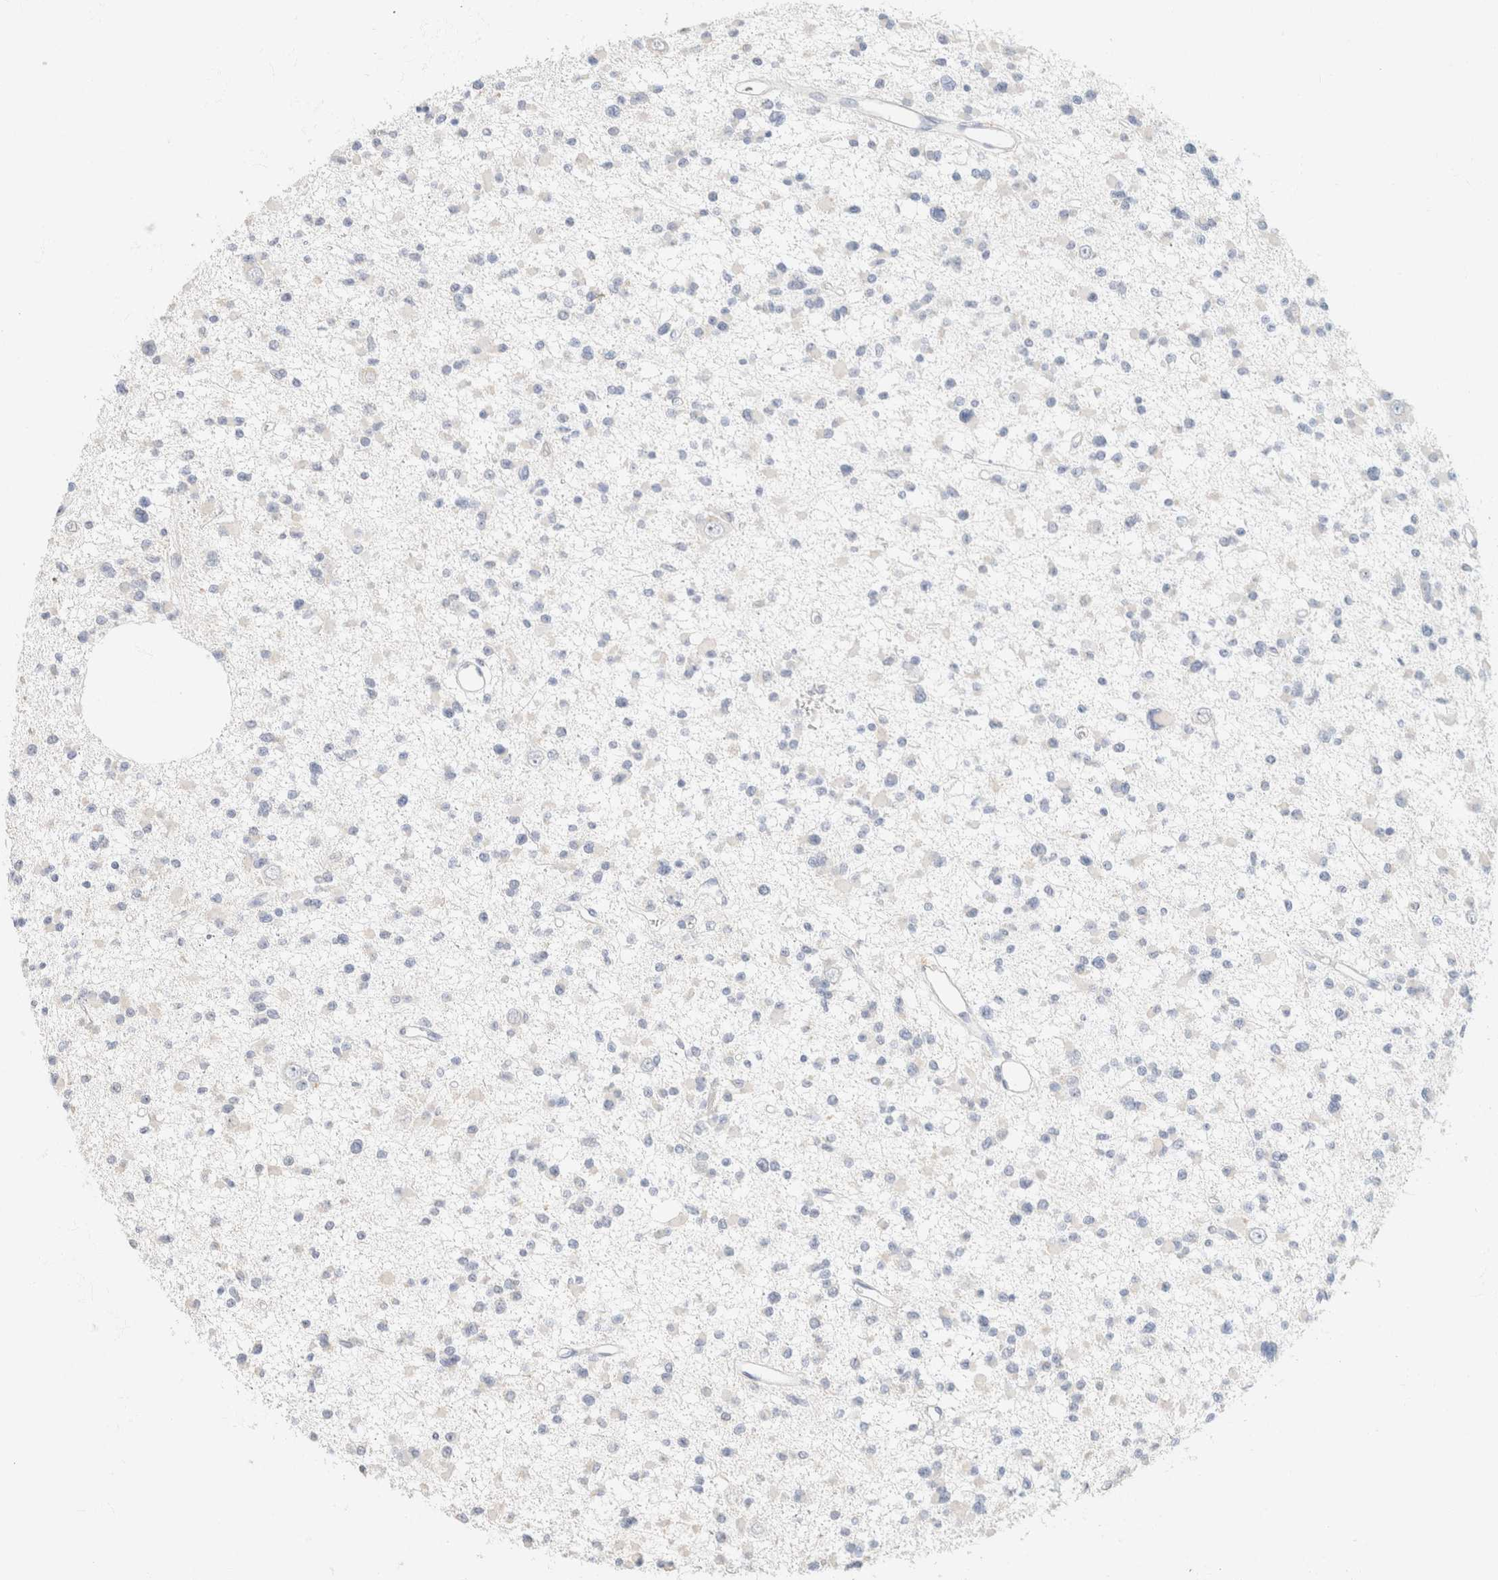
{"staining": {"intensity": "negative", "quantity": "none", "location": "none"}, "tissue": "glioma", "cell_type": "Tumor cells", "image_type": "cancer", "snomed": [{"axis": "morphology", "description": "Glioma, malignant, Low grade"}, {"axis": "topography", "description": "Brain"}], "caption": "This photomicrograph is of glioma stained with immunohistochemistry (IHC) to label a protein in brown with the nuclei are counter-stained blue. There is no expression in tumor cells.", "gene": "CA12", "patient": {"sex": "female", "age": 22}}